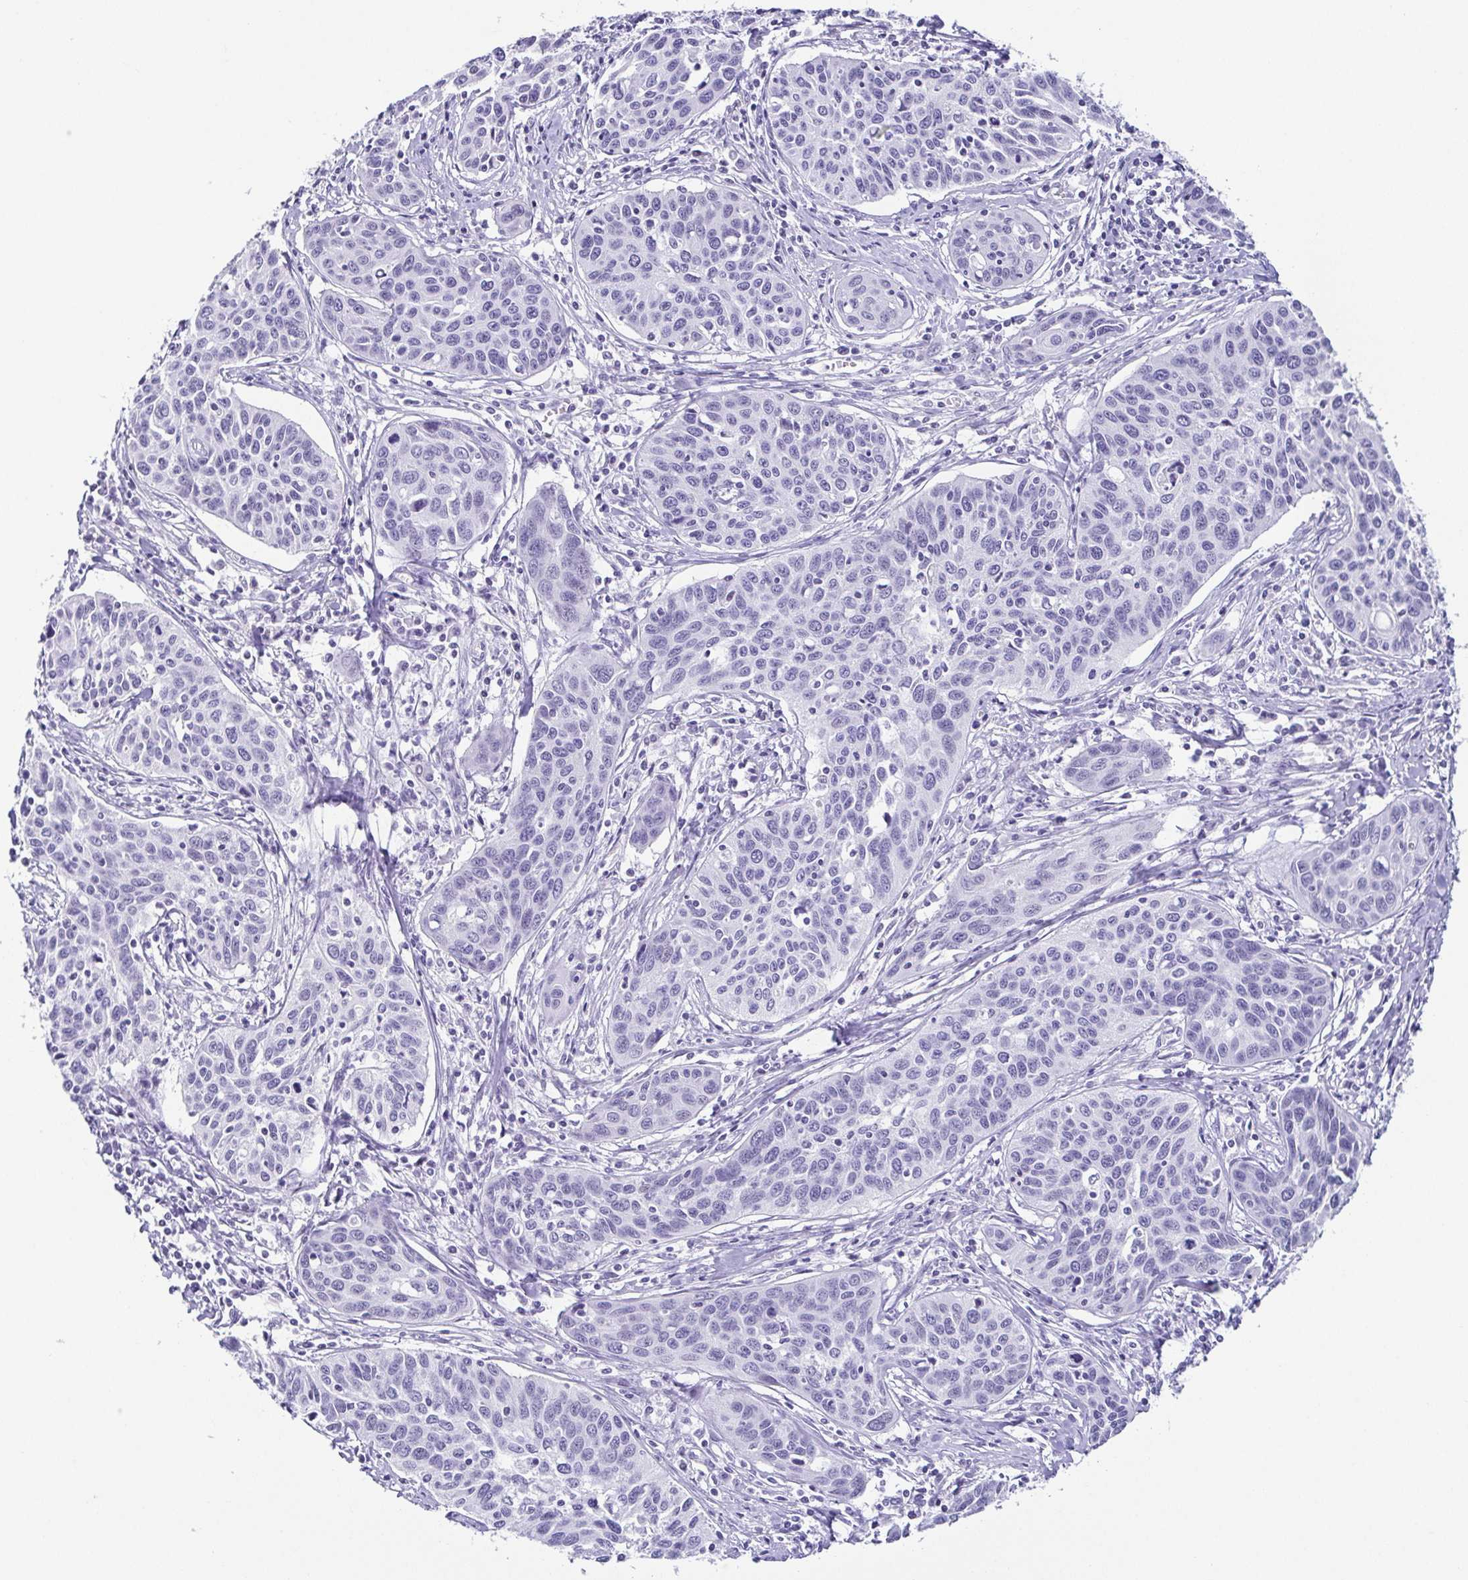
{"staining": {"intensity": "negative", "quantity": "none", "location": "none"}, "tissue": "cervical cancer", "cell_type": "Tumor cells", "image_type": "cancer", "snomed": [{"axis": "morphology", "description": "Squamous cell carcinoma, NOS"}, {"axis": "topography", "description": "Cervix"}], "caption": "Squamous cell carcinoma (cervical) stained for a protein using IHC reveals no positivity tumor cells.", "gene": "ESX1", "patient": {"sex": "female", "age": 31}}